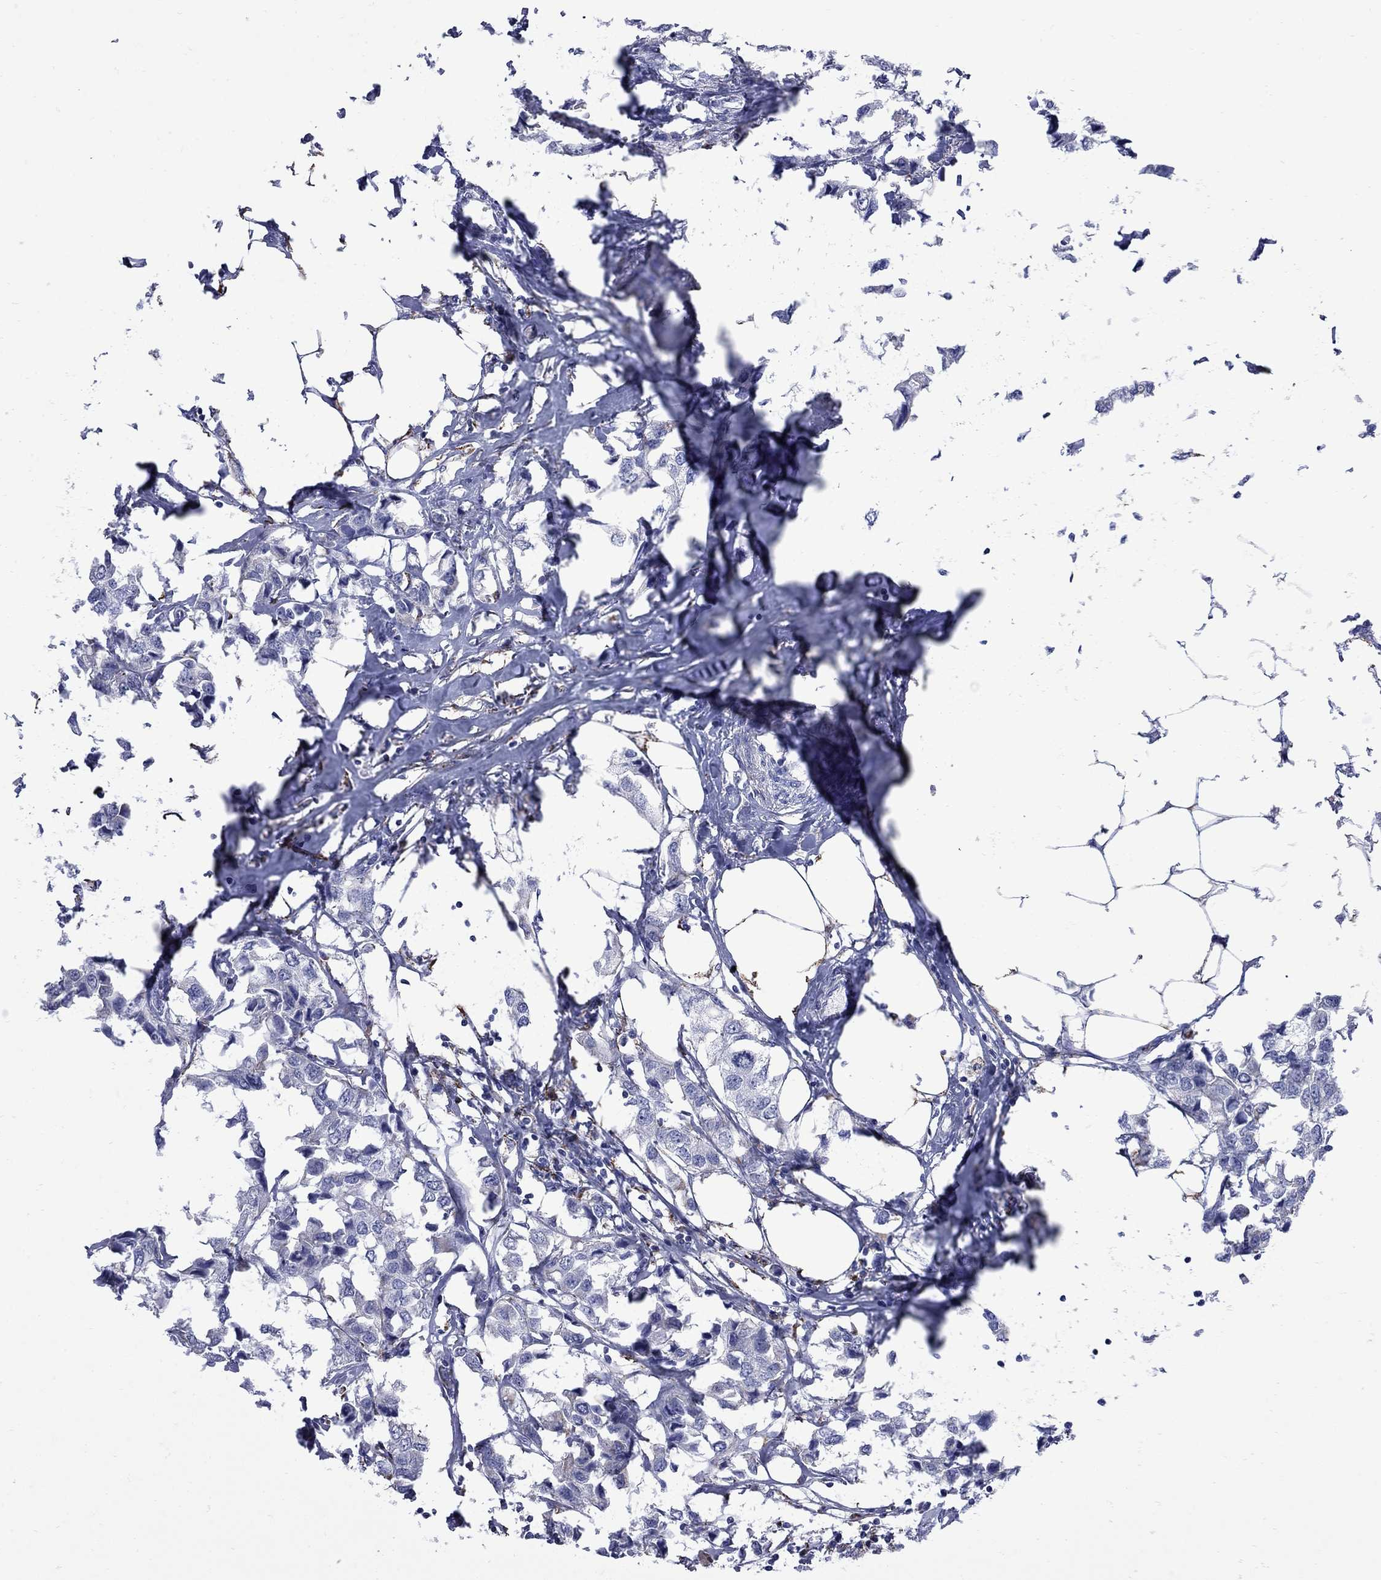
{"staining": {"intensity": "negative", "quantity": "none", "location": "none"}, "tissue": "breast cancer", "cell_type": "Tumor cells", "image_type": "cancer", "snomed": [{"axis": "morphology", "description": "Duct carcinoma"}, {"axis": "topography", "description": "Breast"}], "caption": "Immunohistochemistry (IHC) of human breast cancer (invasive ductal carcinoma) reveals no positivity in tumor cells.", "gene": "SESTD1", "patient": {"sex": "female", "age": 80}}